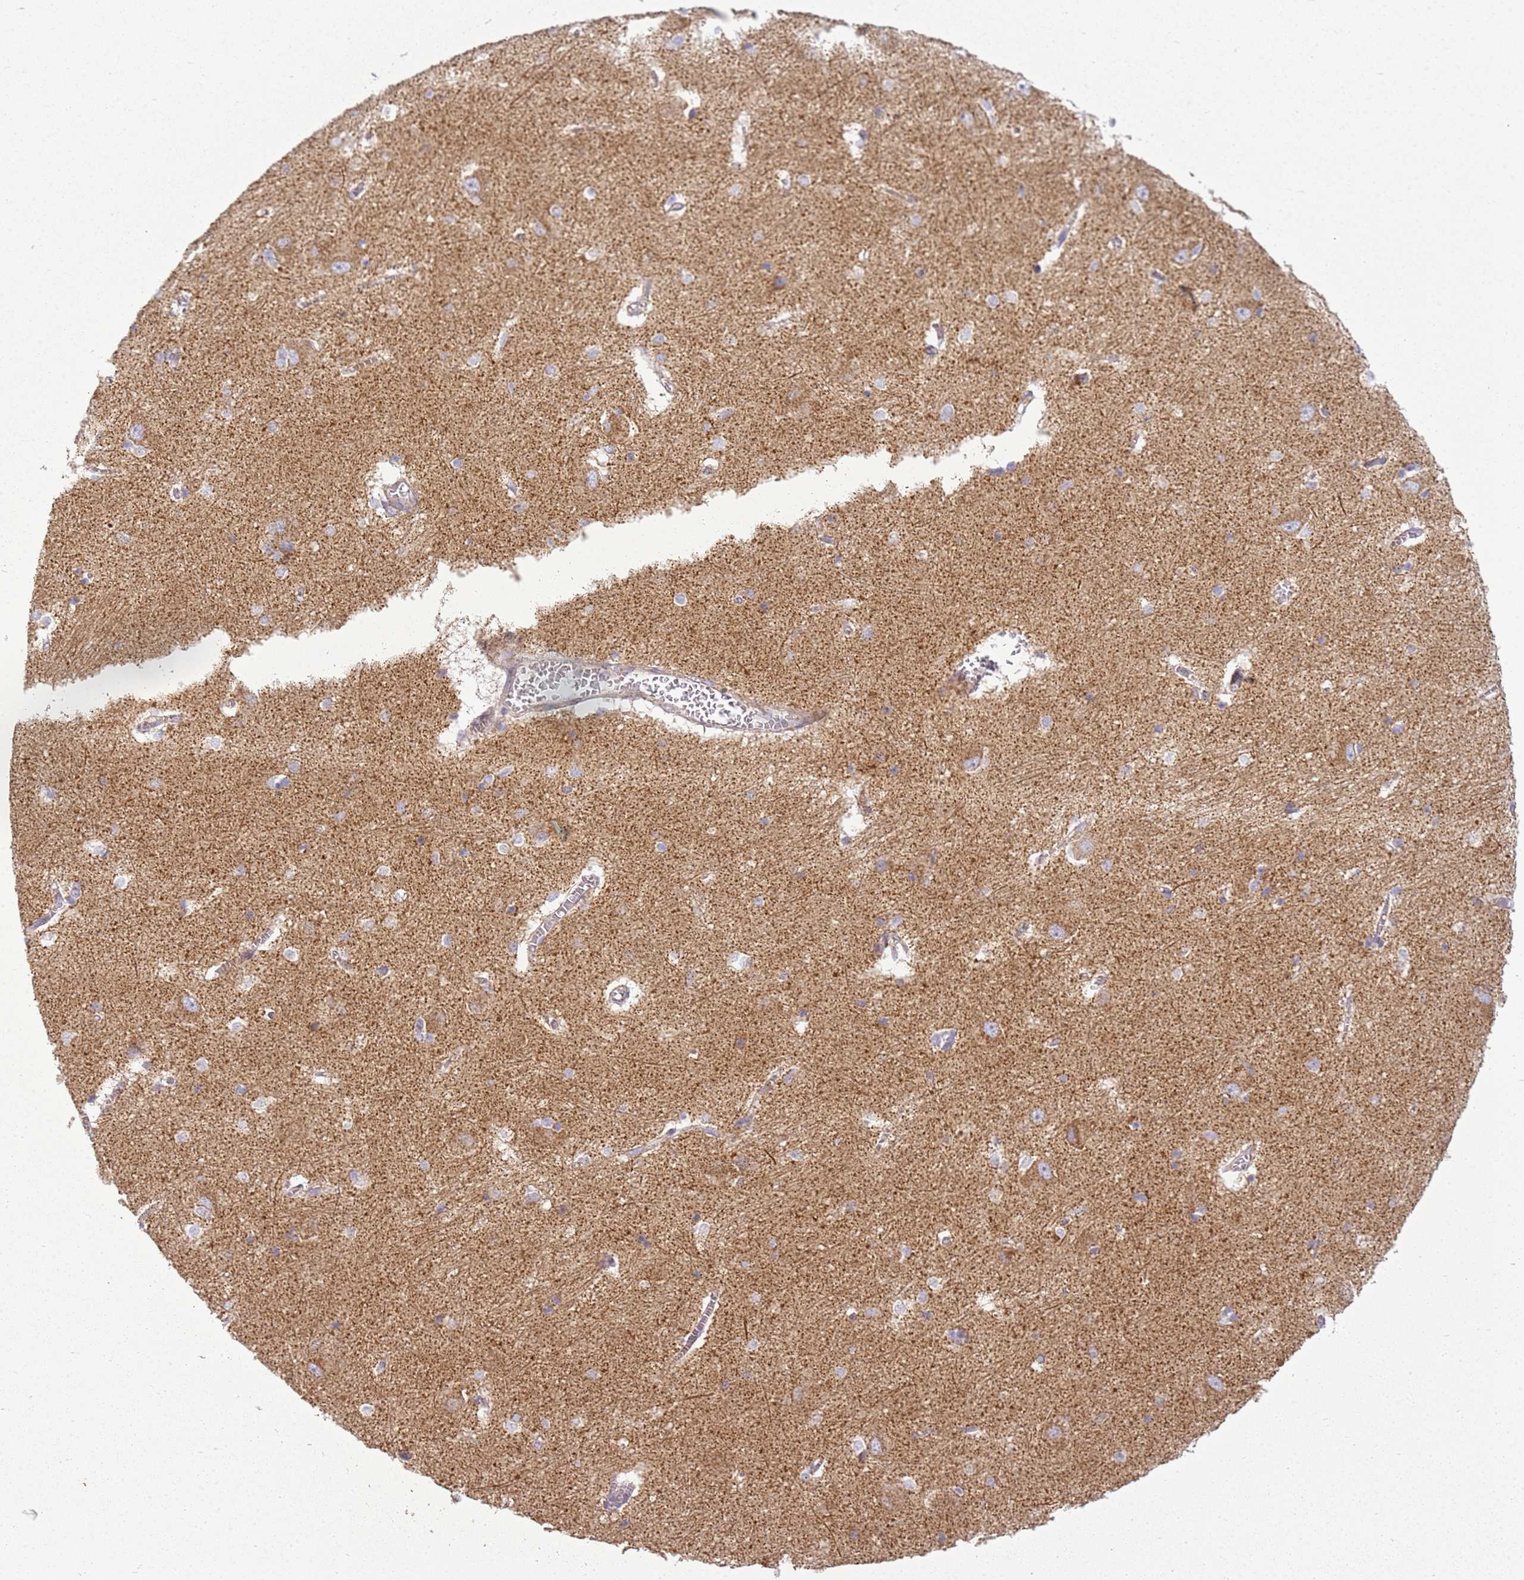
{"staining": {"intensity": "negative", "quantity": "none", "location": "none"}, "tissue": "caudate", "cell_type": "Glial cells", "image_type": "normal", "snomed": [{"axis": "morphology", "description": "Normal tissue, NOS"}, {"axis": "topography", "description": "Lateral ventricle wall"}], "caption": "A photomicrograph of caudate stained for a protein demonstrates no brown staining in glial cells. (Brightfield microscopy of DAB (3,3'-diaminobenzidine) IHC at high magnification).", "gene": "TMEM200C", "patient": {"sex": "male", "age": 37}}